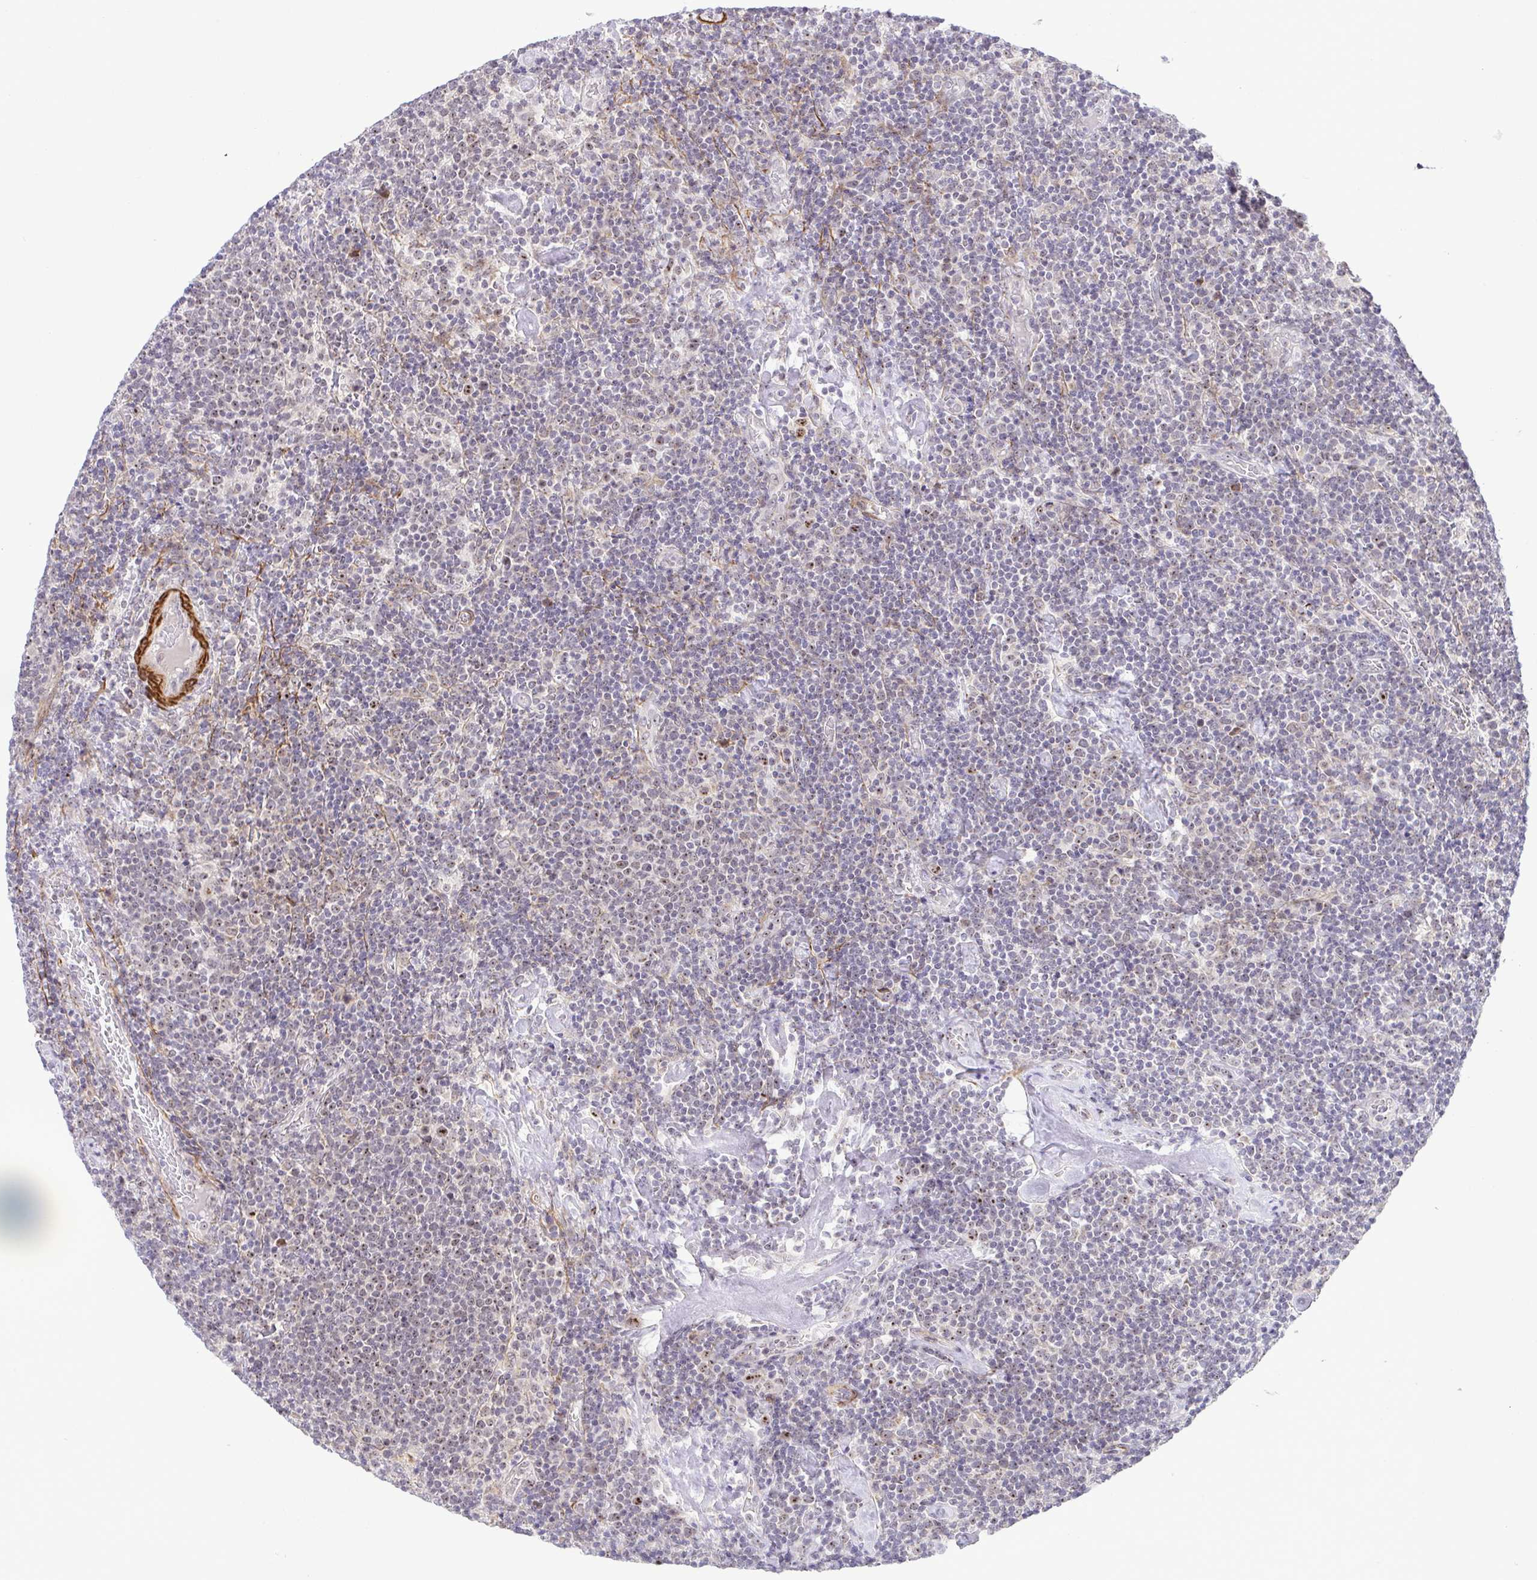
{"staining": {"intensity": "negative", "quantity": "none", "location": "none"}, "tissue": "lymphoma", "cell_type": "Tumor cells", "image_type": "cancer", "snomed": [{"axis": "morphology", "description": "Malignant lymphoma, non-Hodgkin's type, High grade"}, {"axis": "topography", "description": "Lymph node"}], "caption": "IHC photomicrograph of neoplastic tissue: human lymphoma stained with DAB reveals no significant protein staining in tumor cells. (DAB (3,3'-diaminobenzidine) immunohistochemistry (IHC) visualized using brightfield microscopy, high magnification).", "gene": "RSL24D1", "patient": {"sex": "male", "age": 61}}